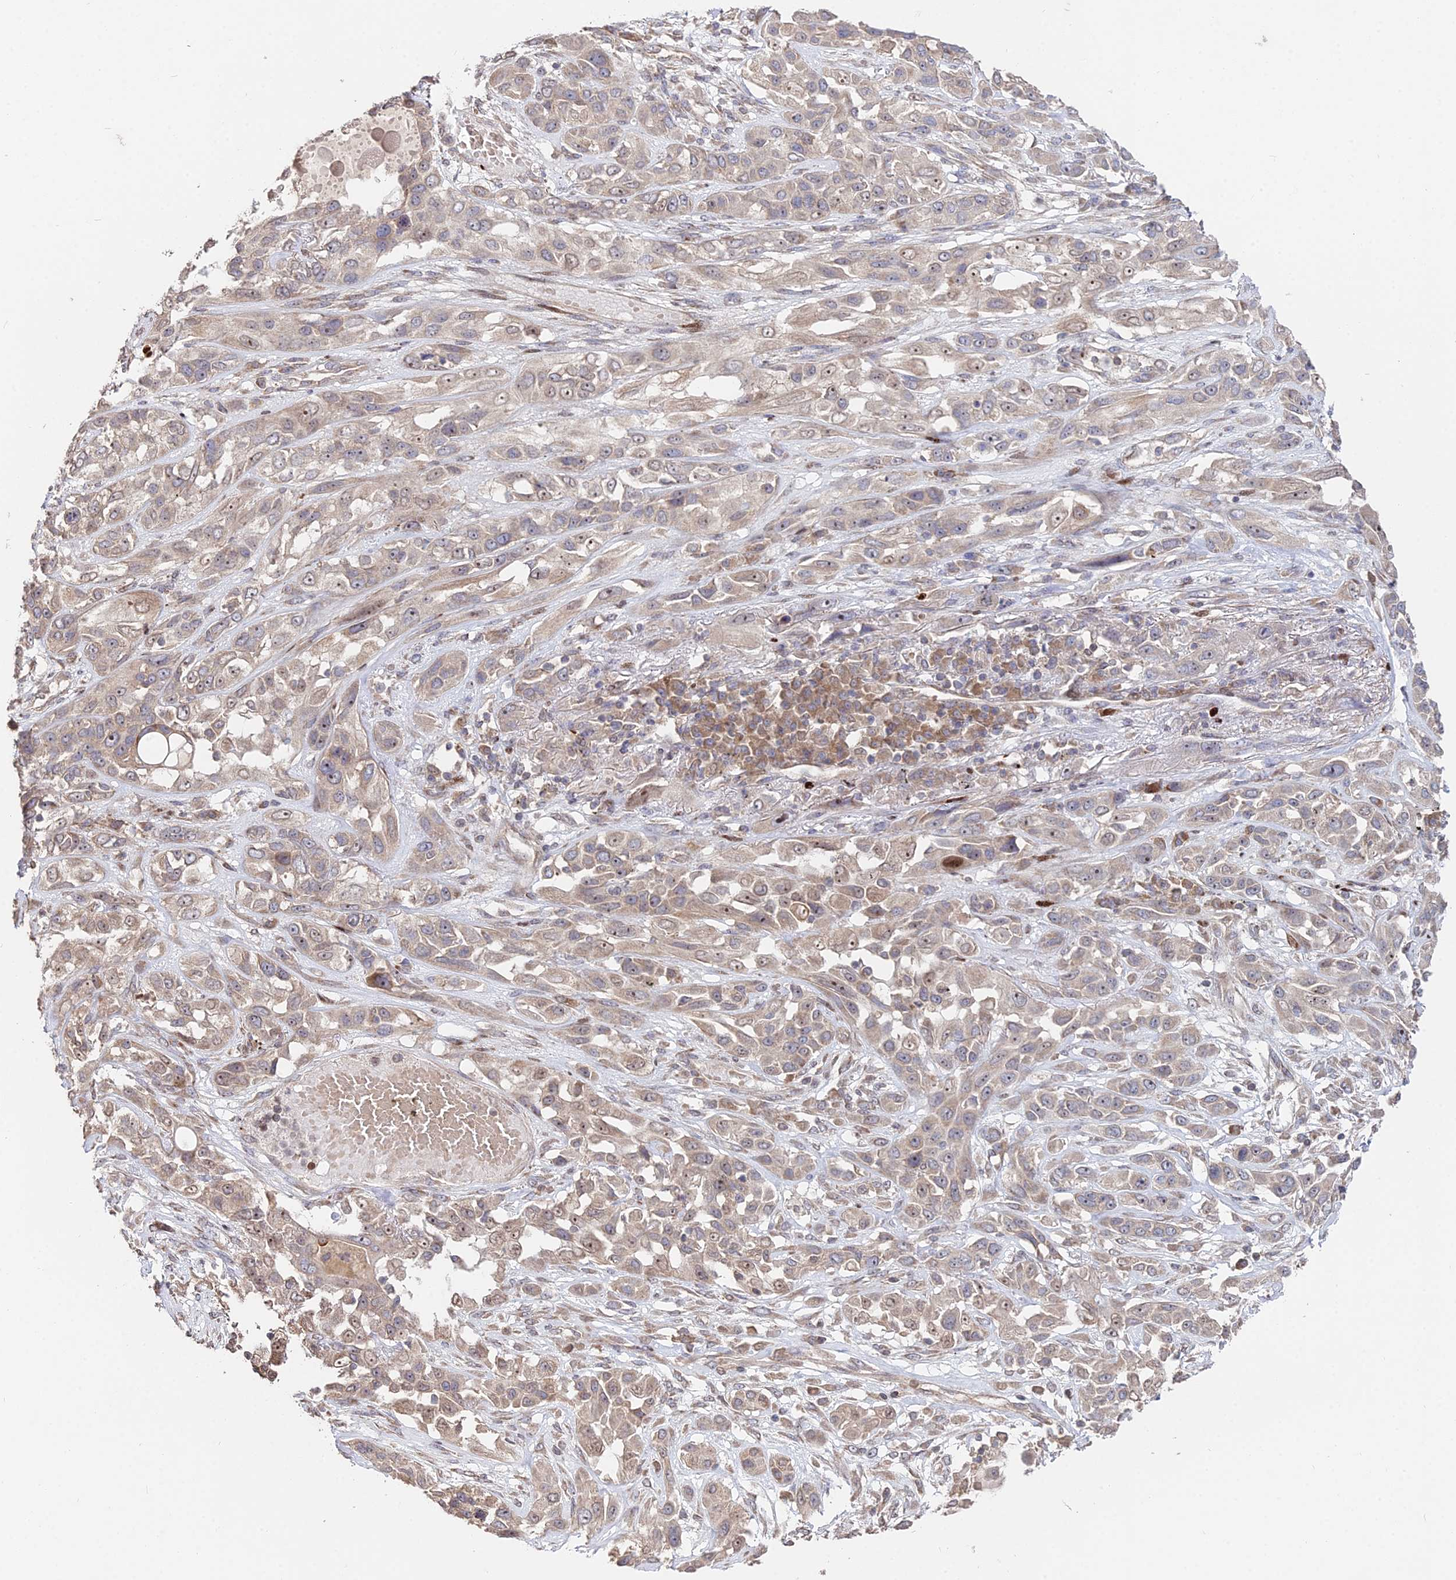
{"staining": {"intensity": "moderate", "quantity": "25%-75%", "location": "cytoplasmic/membranous,nuclear"}, "tissue": "lung cancer", "cell_type": "Tumor cells", "image_type": "cancer", "snomed": [{"axis": "morphology", "description": "Squamous cell carcinoma, NOS"}, {"axis": "topography", "description": "Lung"}], "caption": "The image reveals staining of lung squamous cell carcinoma, revealing moderate cytoplasmic/membranous and nuclear protein positivity (brown color) within tumor cells. (Brightfield microscopy of DAB IHC at high magnification).", "gene": "RBMS2", "patient": {"sex": "female", "age": 70}}